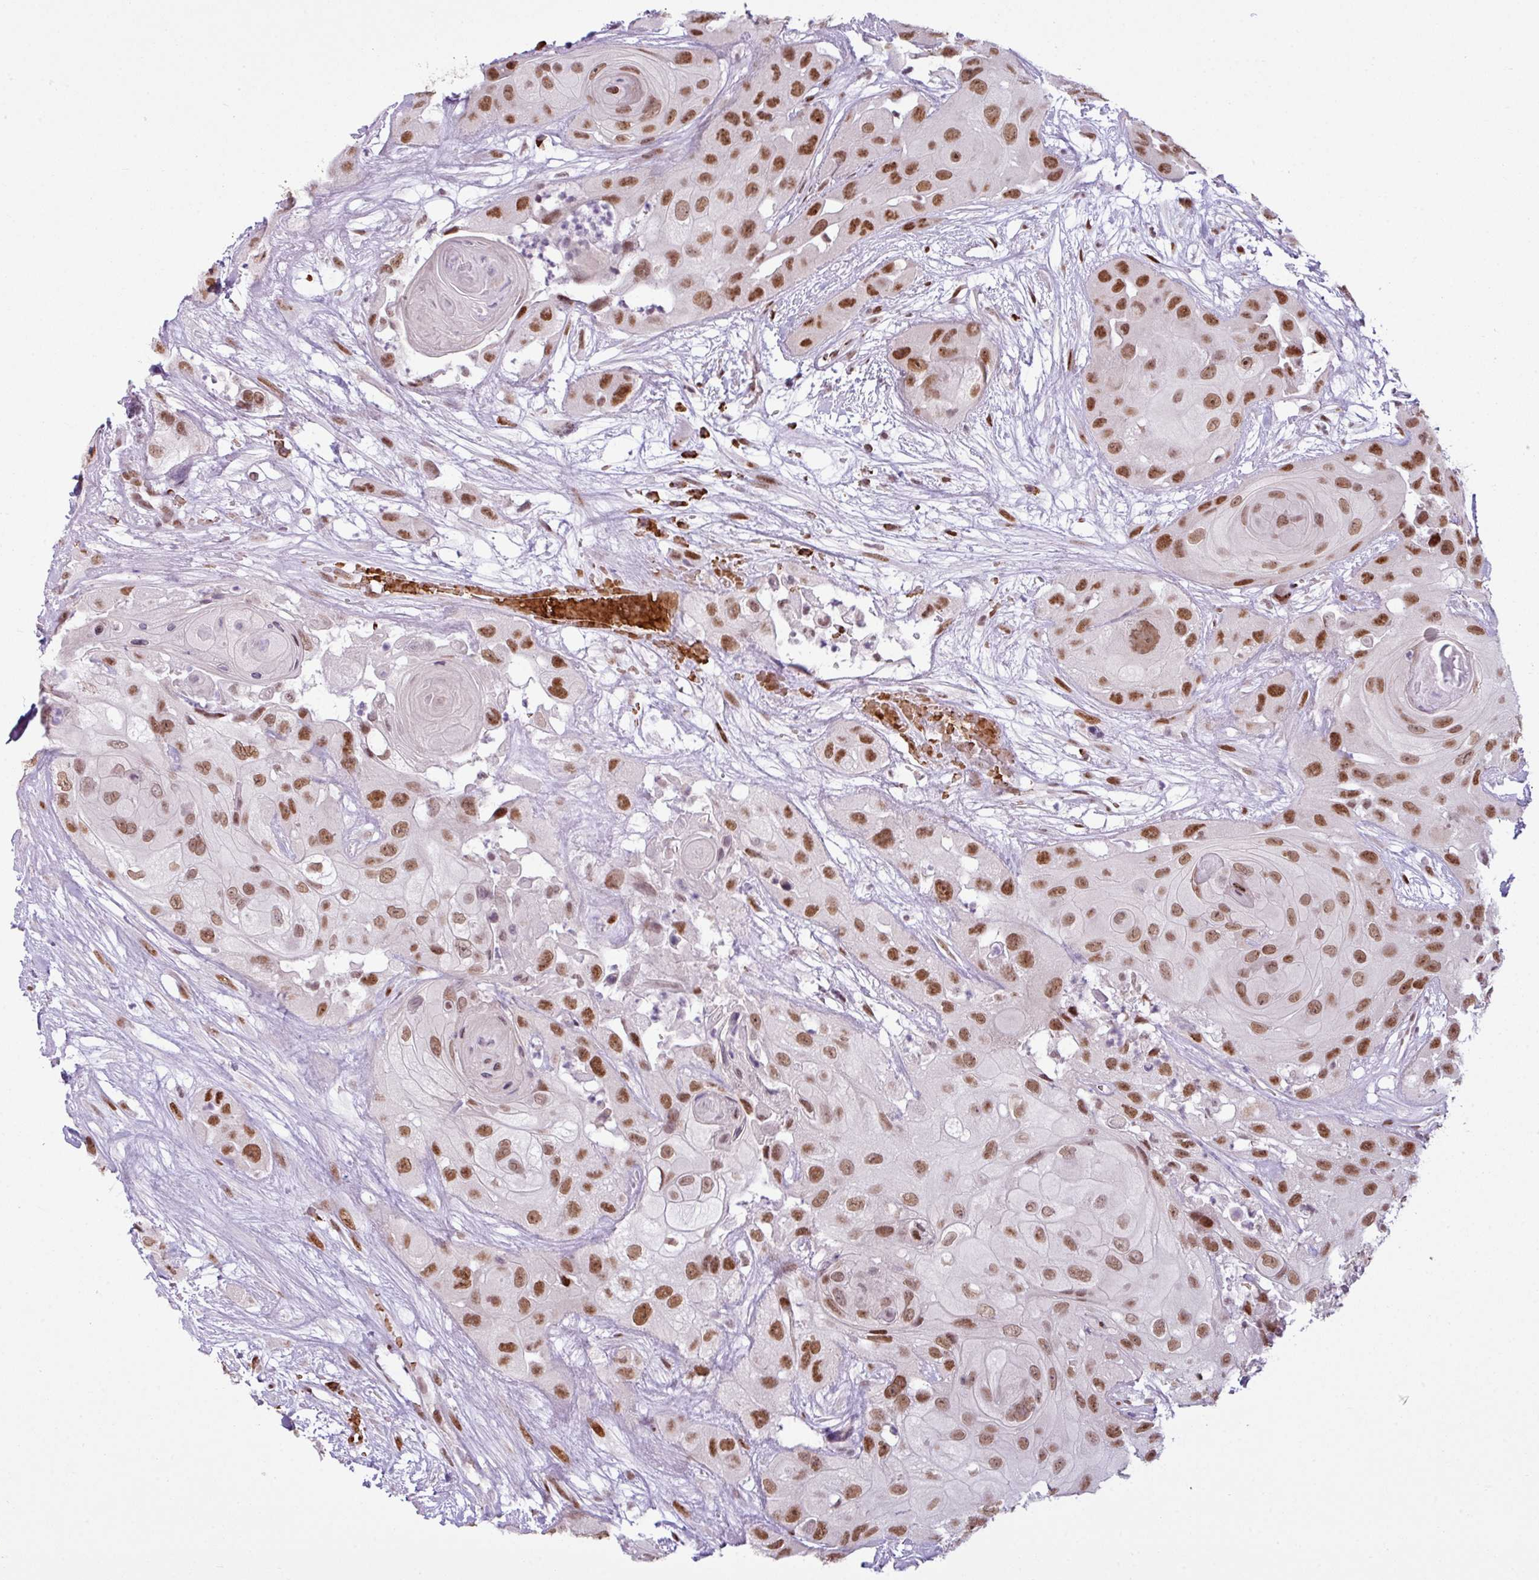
{"staining": {"intensity": "moderate", "quantity": ">75%", "location": "nuclear"}, "tissue": "head and neck cancer", "cell_type": "Tumor cells", "image_type": "cancer", "snomed": [{"axis": "morphology", "description": "Squamous cell carcinoma, NOS"}, {"axis": "topography", "description": "Head-Neck"}], "caption": "Human head and neck cancer stained with a protein marker exhibits moderate staining in tumor cells.", "gene": "PRDM5", "patient": {"sex": "male", "age": 83}}